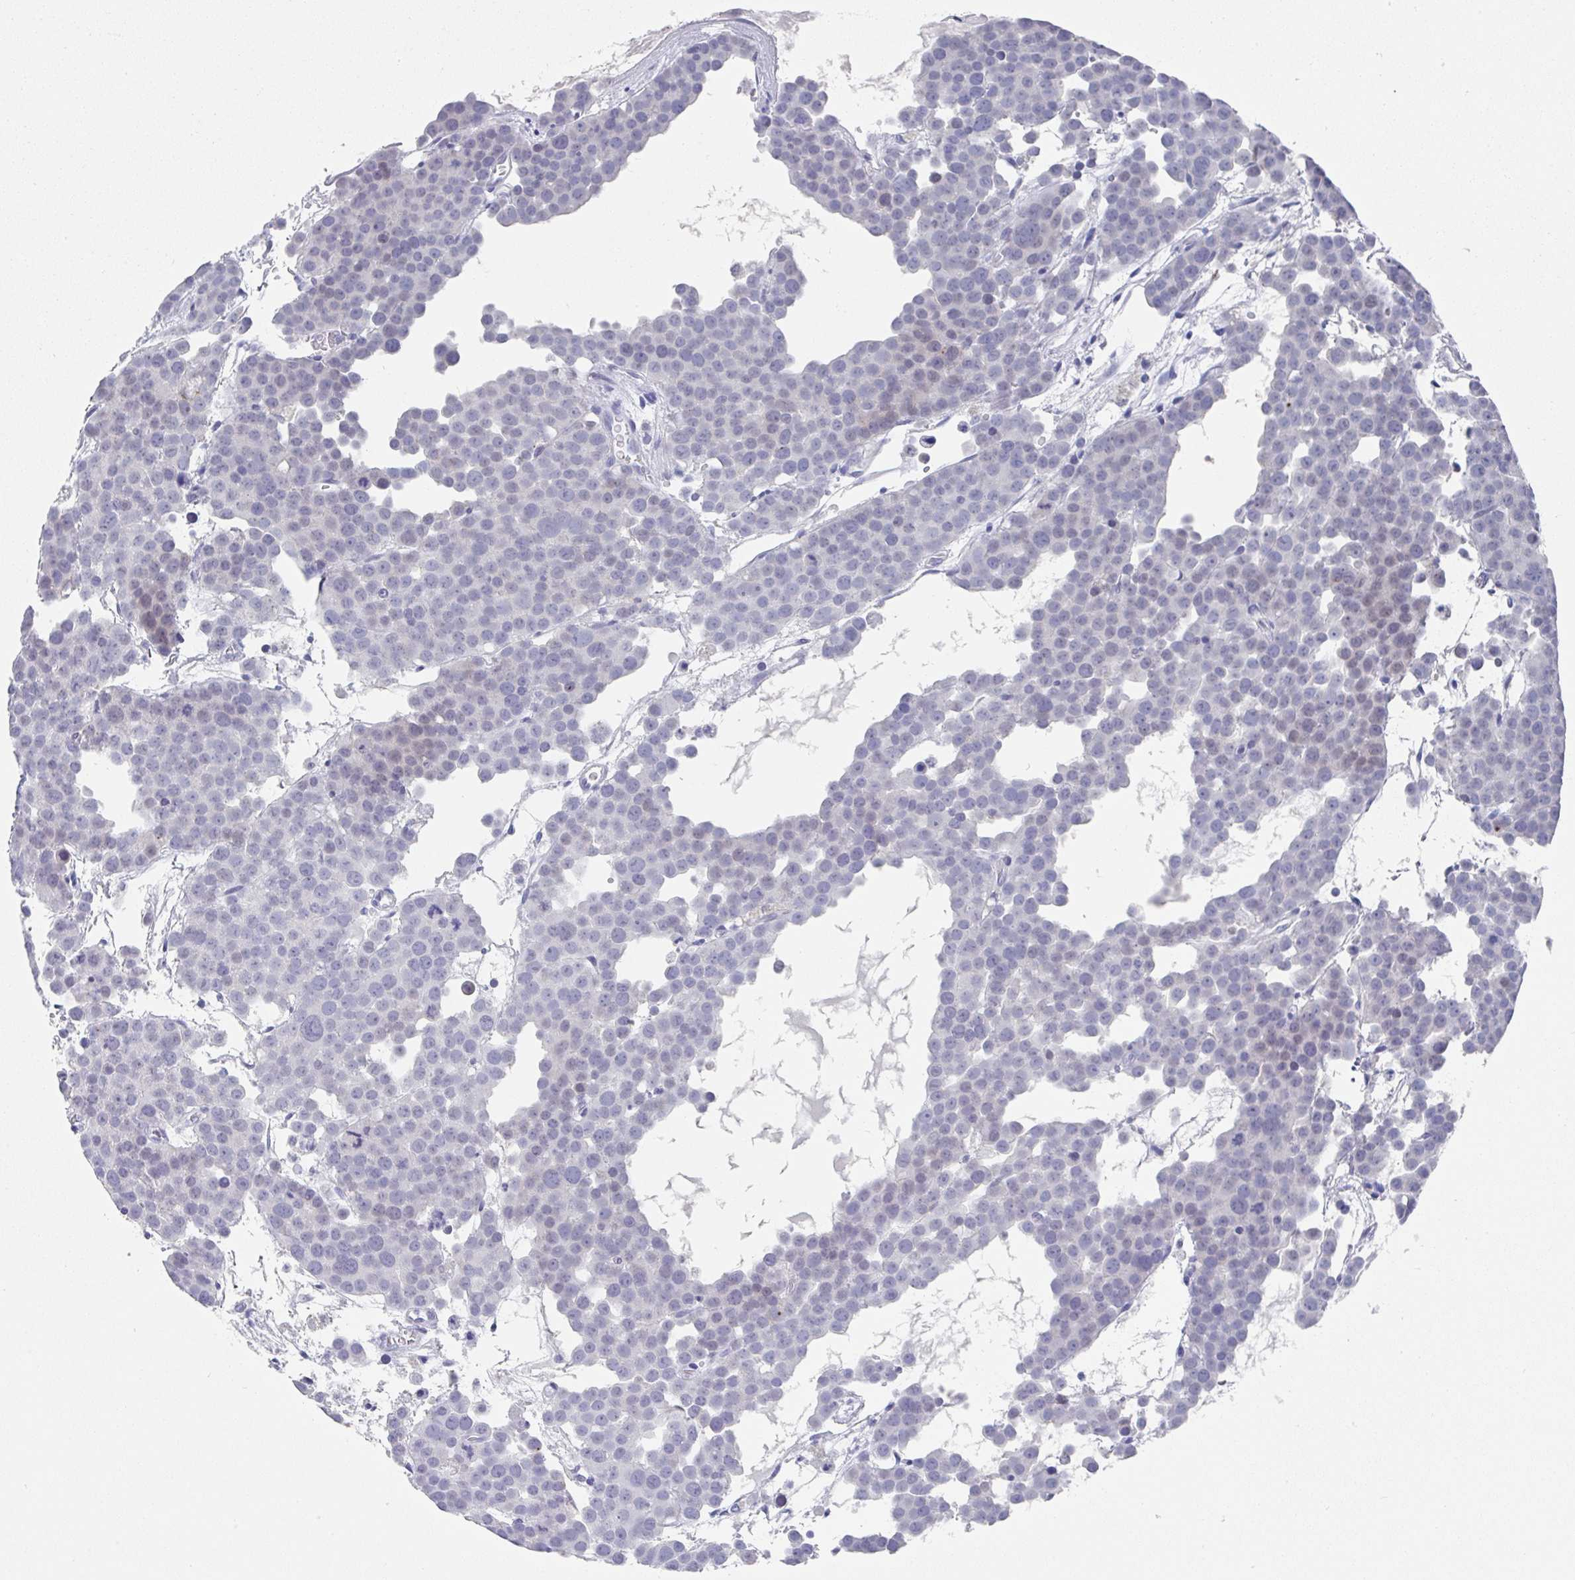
{"staining": {"intensity": "negative", "quantity": "none", "location": "none"}, "tissue": "testis cancer", "cell_type": "Tumor cells", "image_type": "cancer", "snomed": [{"axis": "morphology", "description": "Seminoma, NOS"}, {"axis": "topography", "description": "Testis"}], "caption": "Testis cancer (seminoma) was stained to show a protein in brown. There is no significant expression in tumor cells. Brightfield microscopy of immunohistochemistry stained with DAB (brown) and hematoxylin (blue), captured at high magnification.", "gene": "TNFRSF8", "patient": {"sex": "male", "age": 71}}